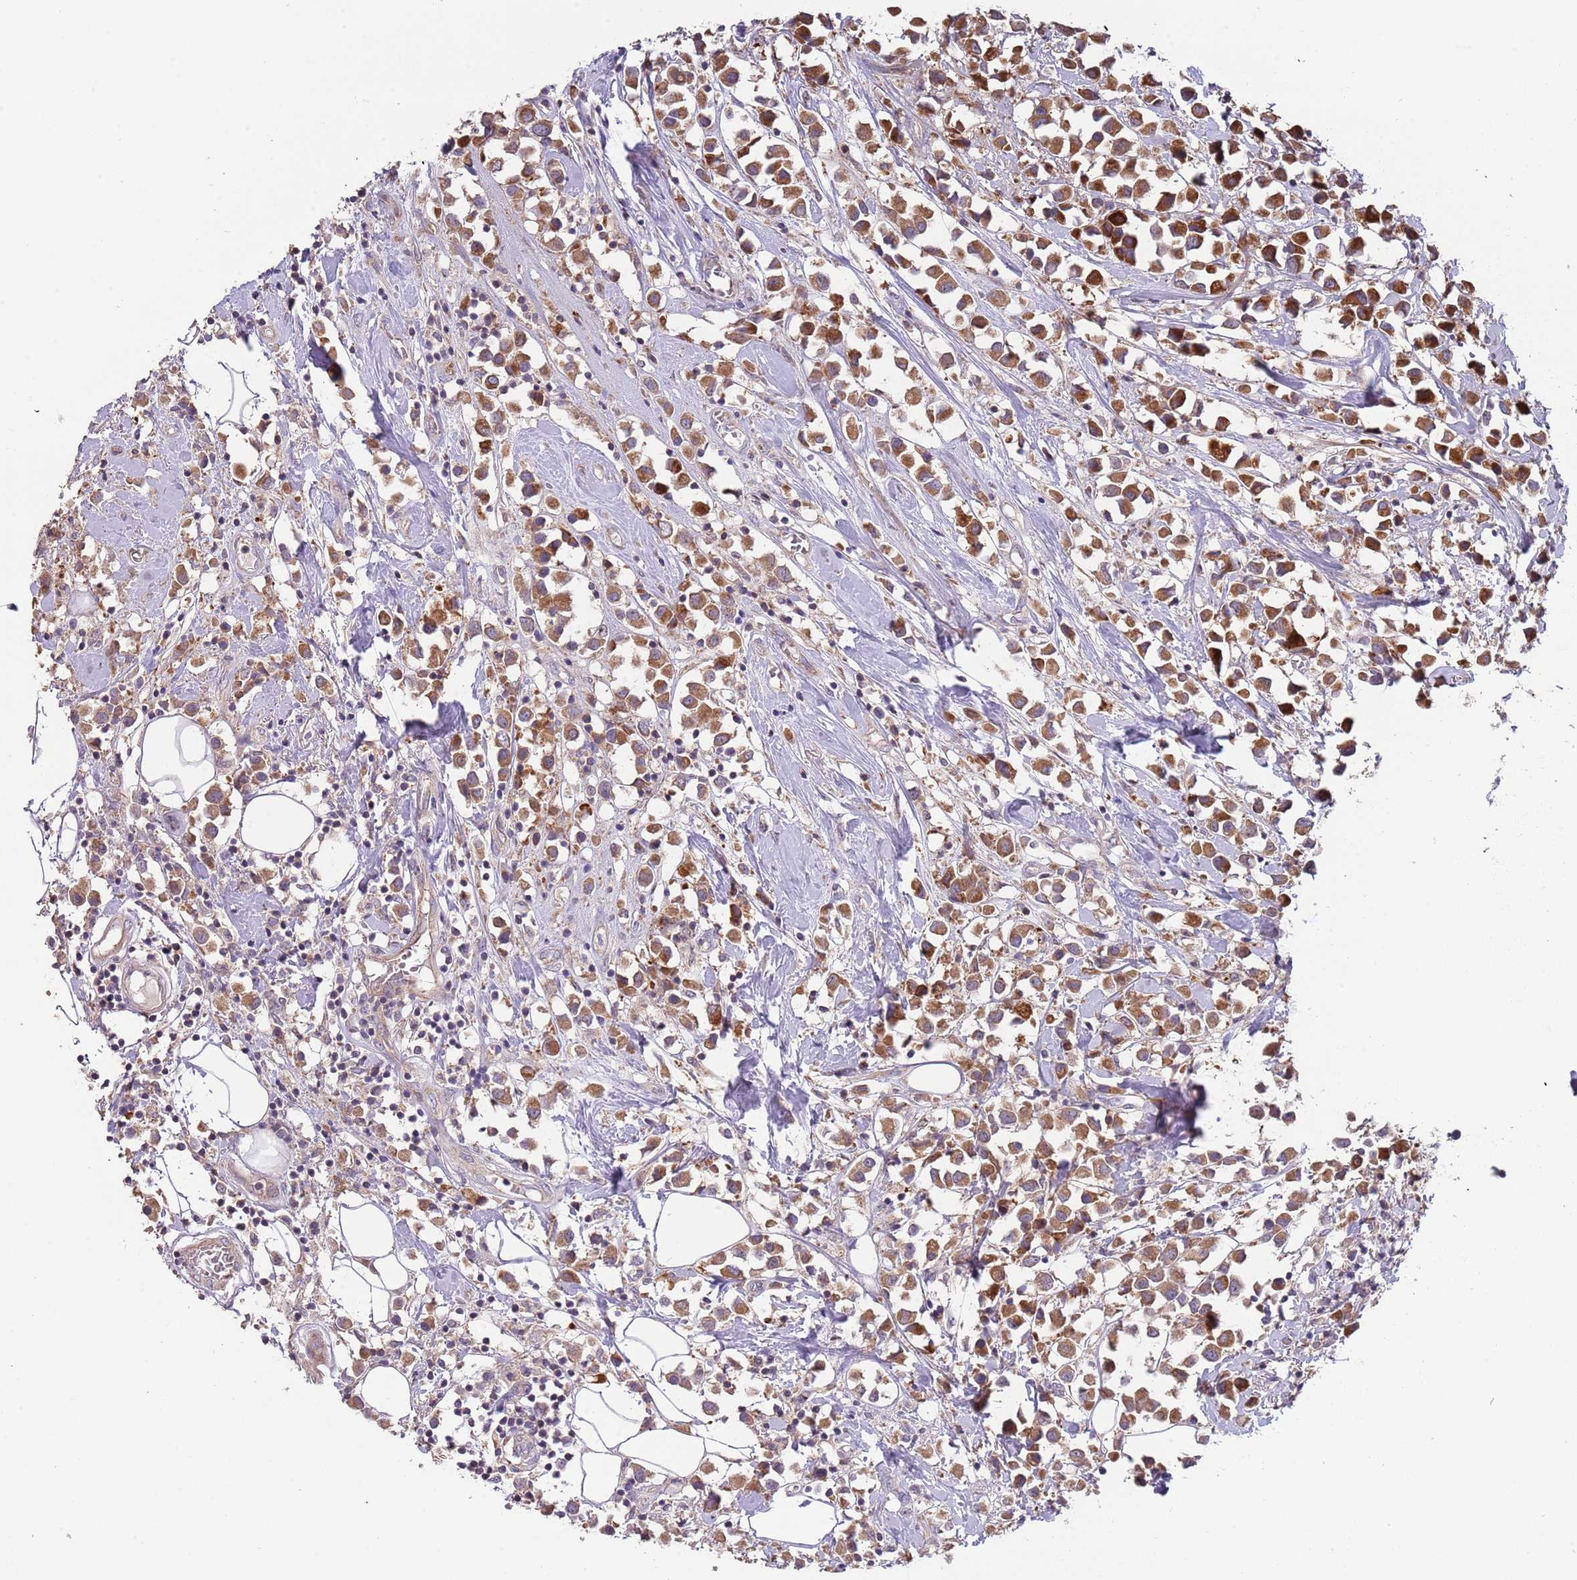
{"staining": {"intensity": "strong", "quantity": ">75%", "location": "cytoplasmic/membranous"}, "tissue": "breast cancer", "cell_type": "Tumor cells", "image_type": "cancer", "snomed": [{"axis": "morphology", "description": "Duct carcinoma"}, {"axis": "topography", "description": "Breast"}], "caption": "Strong cytoplasmic/membranous expression is identified in approximately >75% of tumor cells in breast cancer (invasive ductal carcinoma).", "gene": "ABCC10", "patient": {"sex": "female", "age": 61}}